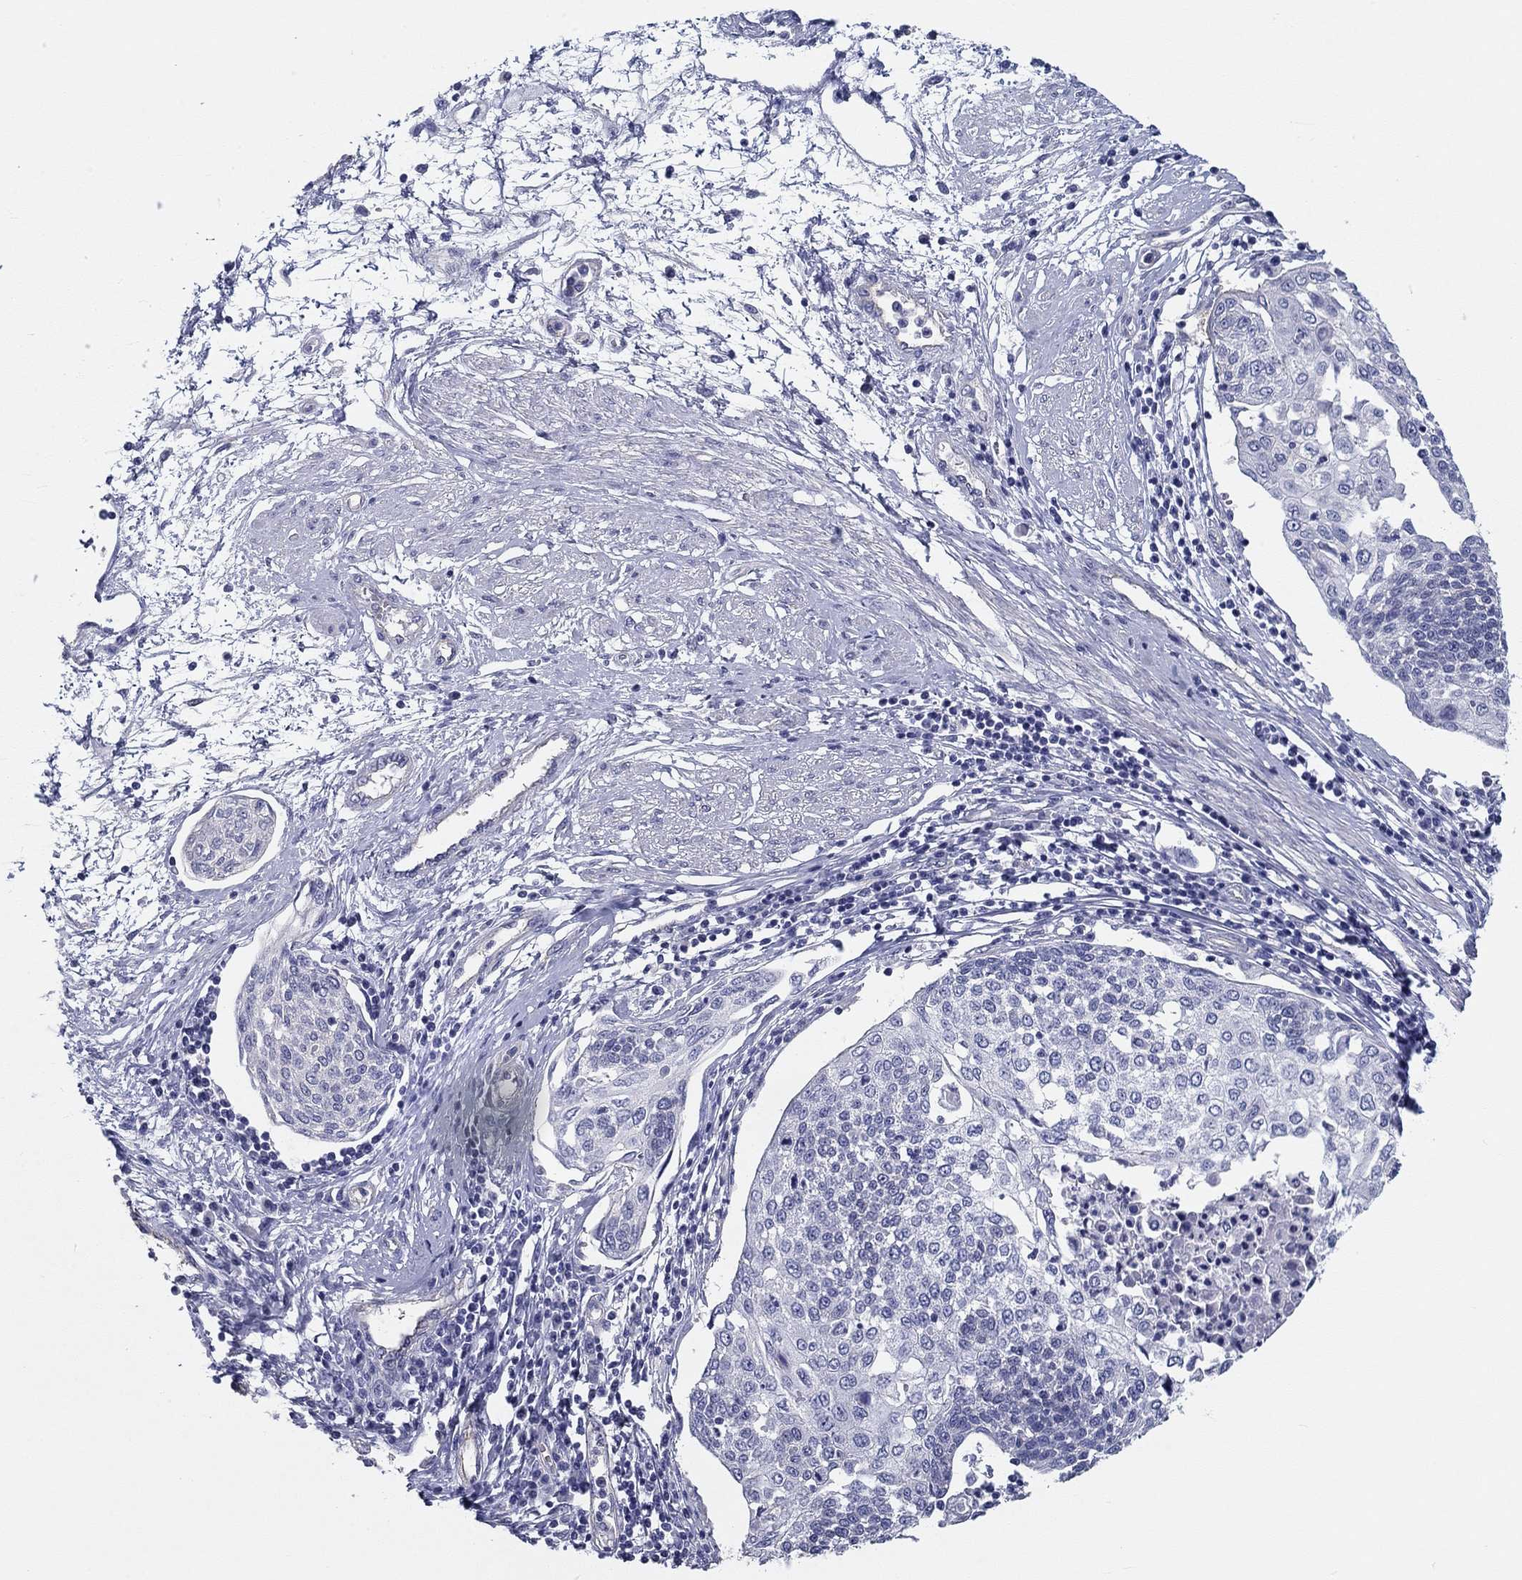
{"staining": {"intensity": "negative", "quantity": "none", "location": "none"}, "tissue": "cervical cancer", "cell_type": "Tumor cells", "image_type": "cancer", "snomed": [{"axis": "morphology", "description": "Squamous cell carcinoma, NOS"}, {"axis": "topography", "description": "Cervix"}], "caption": "Immunohistochemical staining of cervical squamous cell carcinoma displays no significant staining in tumor cells.", "gene": "CRYGD", "patient": {"sex": "female", "age": 34}}